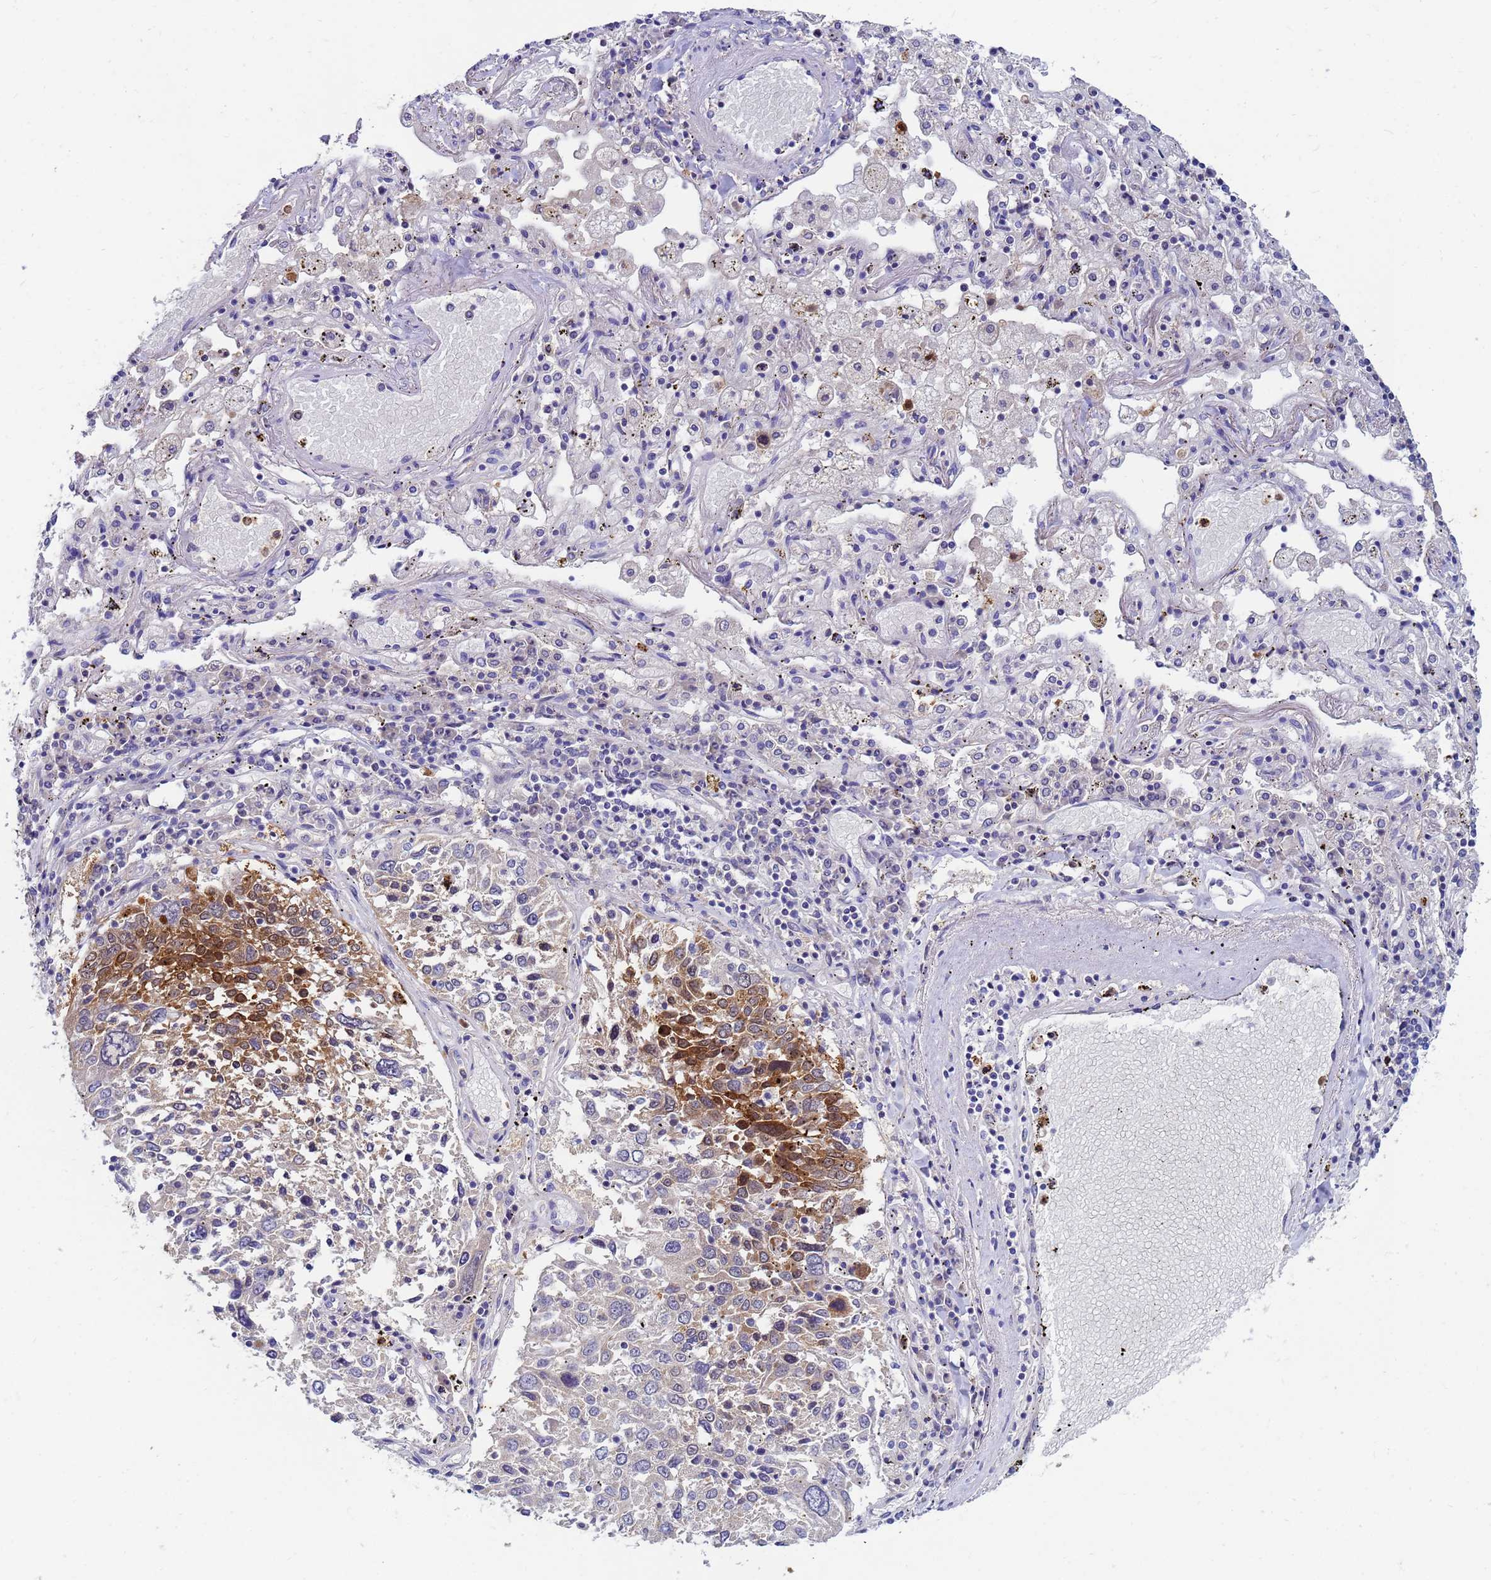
{"staining": {"intensity": "strong", "quantity": "<25%", "location": "cytoplasmic/membranous"}, "tissue": "lung cancer", "cell_type": "Tumor cells", "image_type": "cancer", "snomed": [{"axis": "morphology", "description": "Squamous cell carcinoma, NOS"}, {"axis": "topography", "description": "Lung"}], "caption": "Protein staining demonstrates strong cytoplasmic/membranous expression in approximately <25% of tumor cells in lung squamous cell carcinoma.", "gene": "TTLL11", "patient": {"sex": "male", "age": 65}}